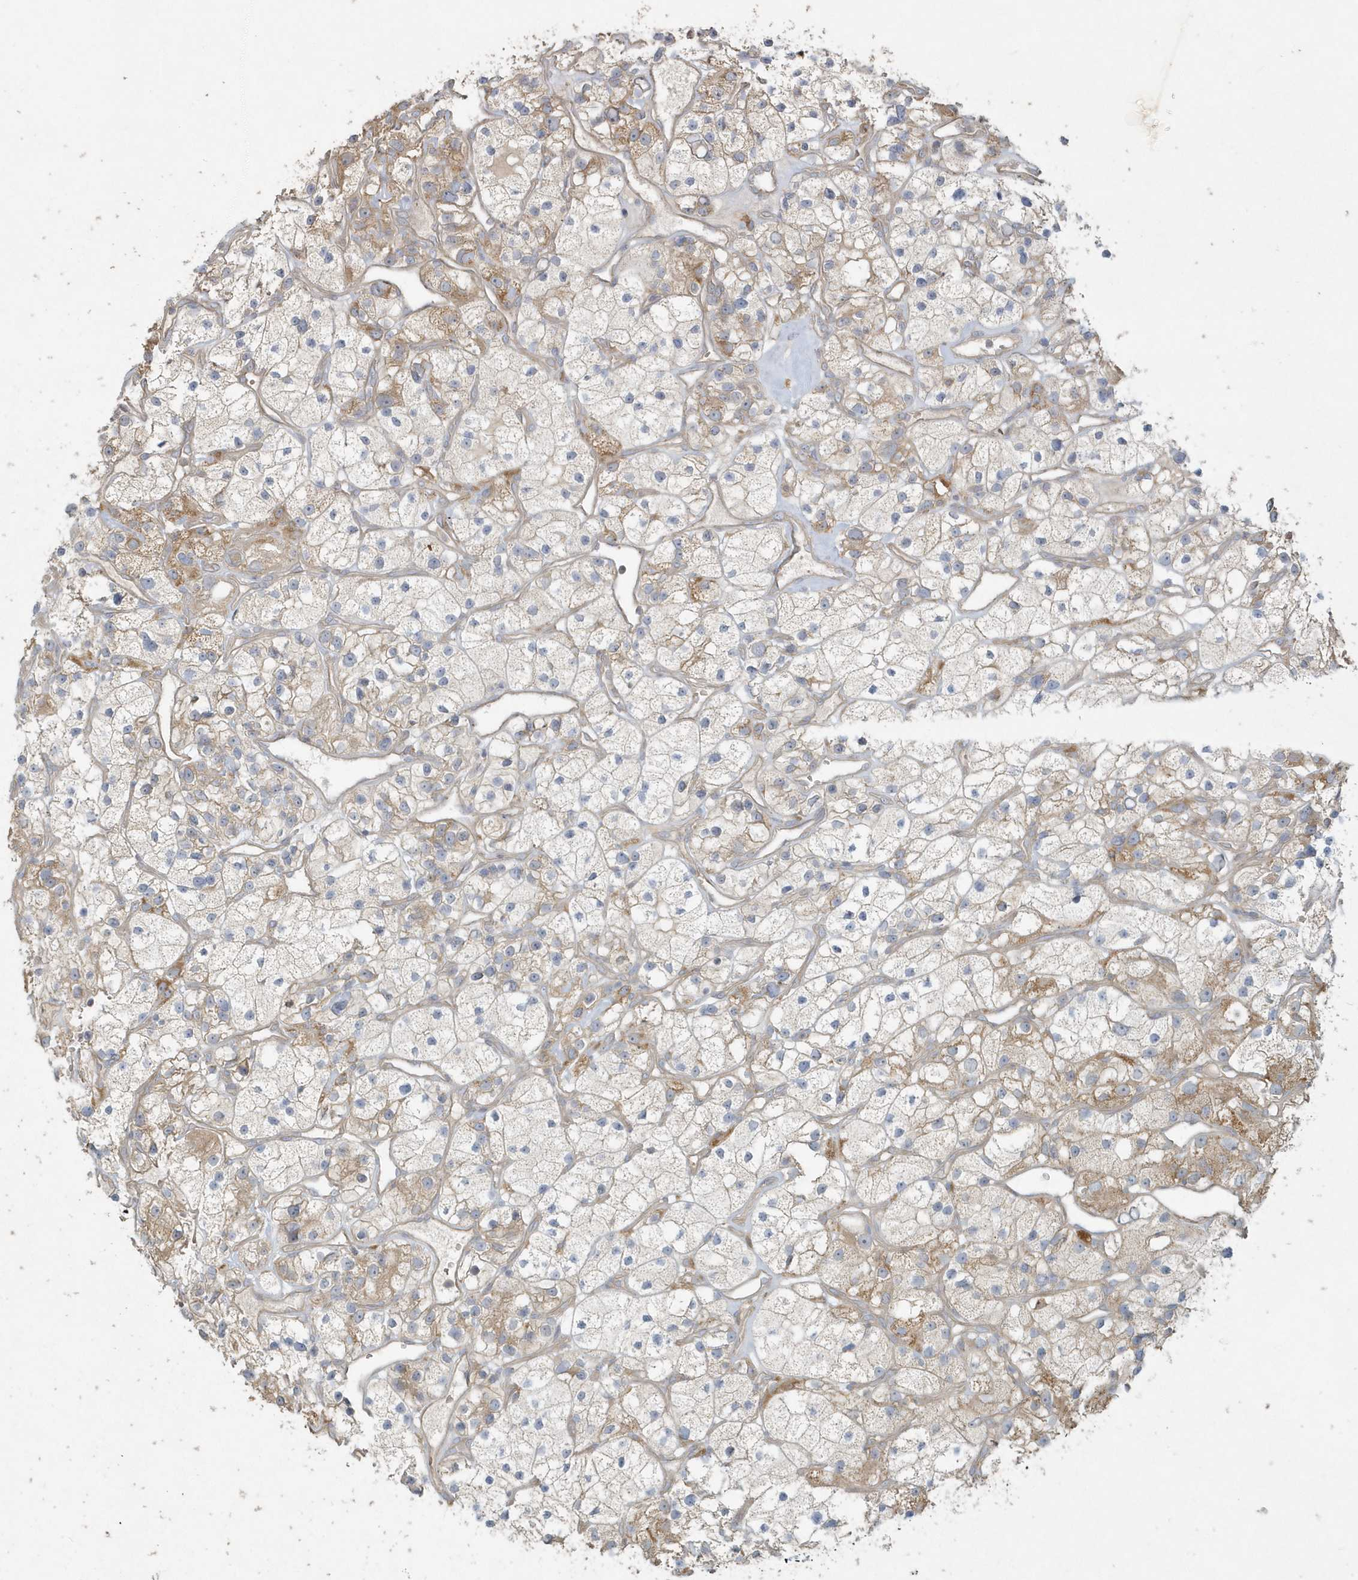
{"staining": {"intensity": "moderate", "quantity": "25%-75%", "location": "cytoplasmic/membranous"}, "tissue": "renal cancer", "cell_type": "Tumor cells", "image_type": "cancer", "snomed": [{"axis": "morphology", "description": "Adenocarcinoma, NOS"}, {"axis": "topography", "description": "Kidney"}], "caption": "Renal cancer stained for a protein (brown) exhibits moderate cytoplasmic/membranous positive staining in approximately 25%-75% of tumor cells.", "gene": "BLTP3A", "patient": {"sex": "female", "age": 57}}